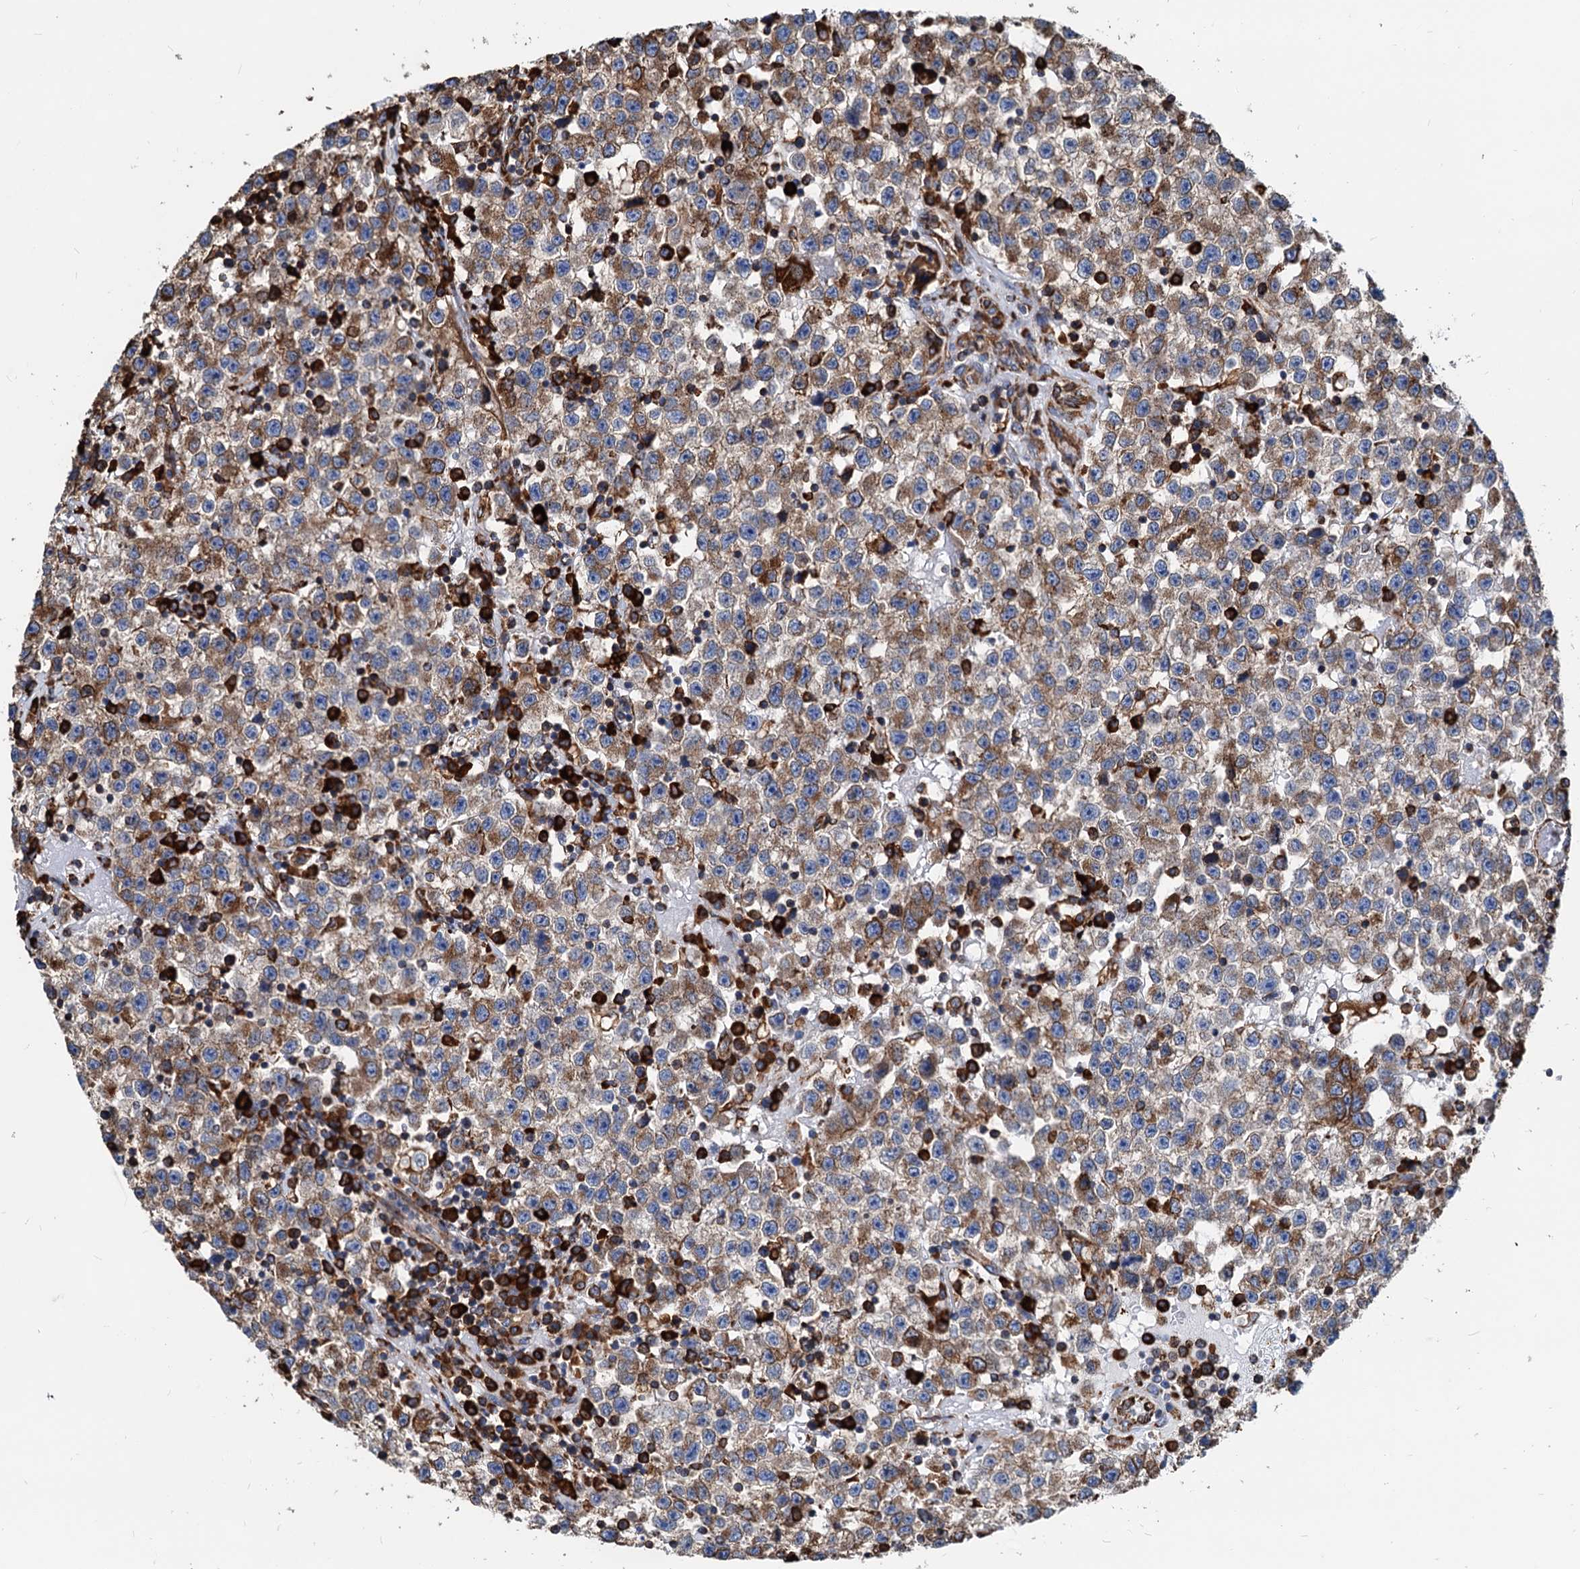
{"staining": {"intensity": "moderate", "quantity": "25%-75%", "location": "cytoplasmic/membranous"}, "tissue": "testis cancer", "cell_type": "Tumor cells", "image_type": "cancer", "snomed": [{"axis": "morphology", "description": "Seminoma, NOS"}, {"axis": "topography", "description": "Testis"}], "caption": "Human testis seminoma stained with a brown dye reveals moderate cytoplasmic/membranous positive staining in approximately 25%-75% of tumor cells.", "gene": "HSPA5", "patient": {"sex": "male", "age": 22}}